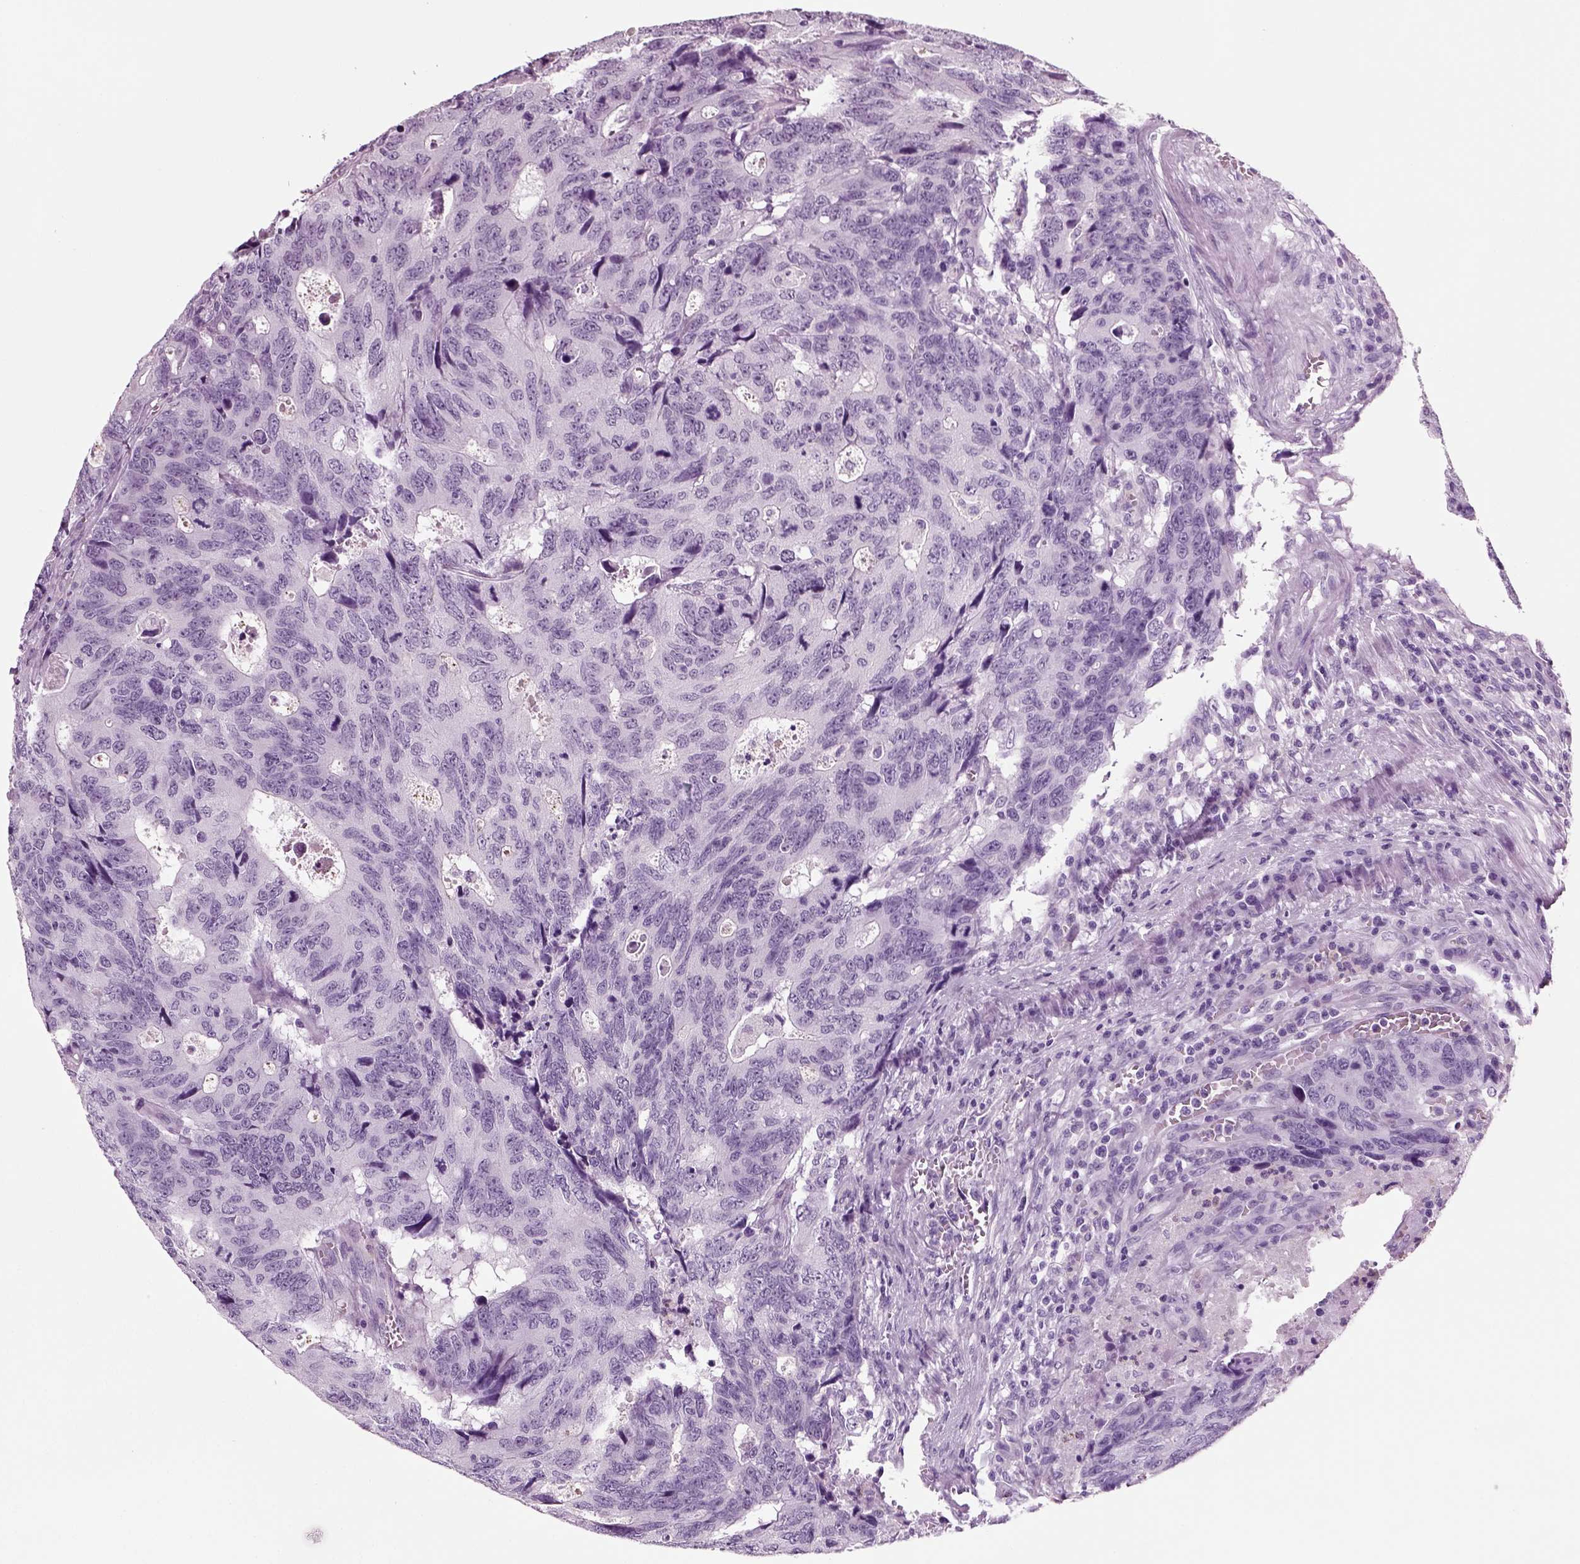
{"staining": {"intensity": "negative", "quantity": "none", "location": "none"}, "tissue": "colorectal cancer", "cell_type": "Tumor cells", "image_type": "cancer", "snomed": [{"axis": "morphology", "description": "Adenocarcinoma, NOS"}, {"axis": "topography", "description": "Colon"}], "caption": "DAB immunohistochemical staining of colorectal cancer (adenocarcinoma) demonstrates no significant positivity in tumor cells.", "gene": "CRABP1", "patient": {"sex": "female", "age": 77}}